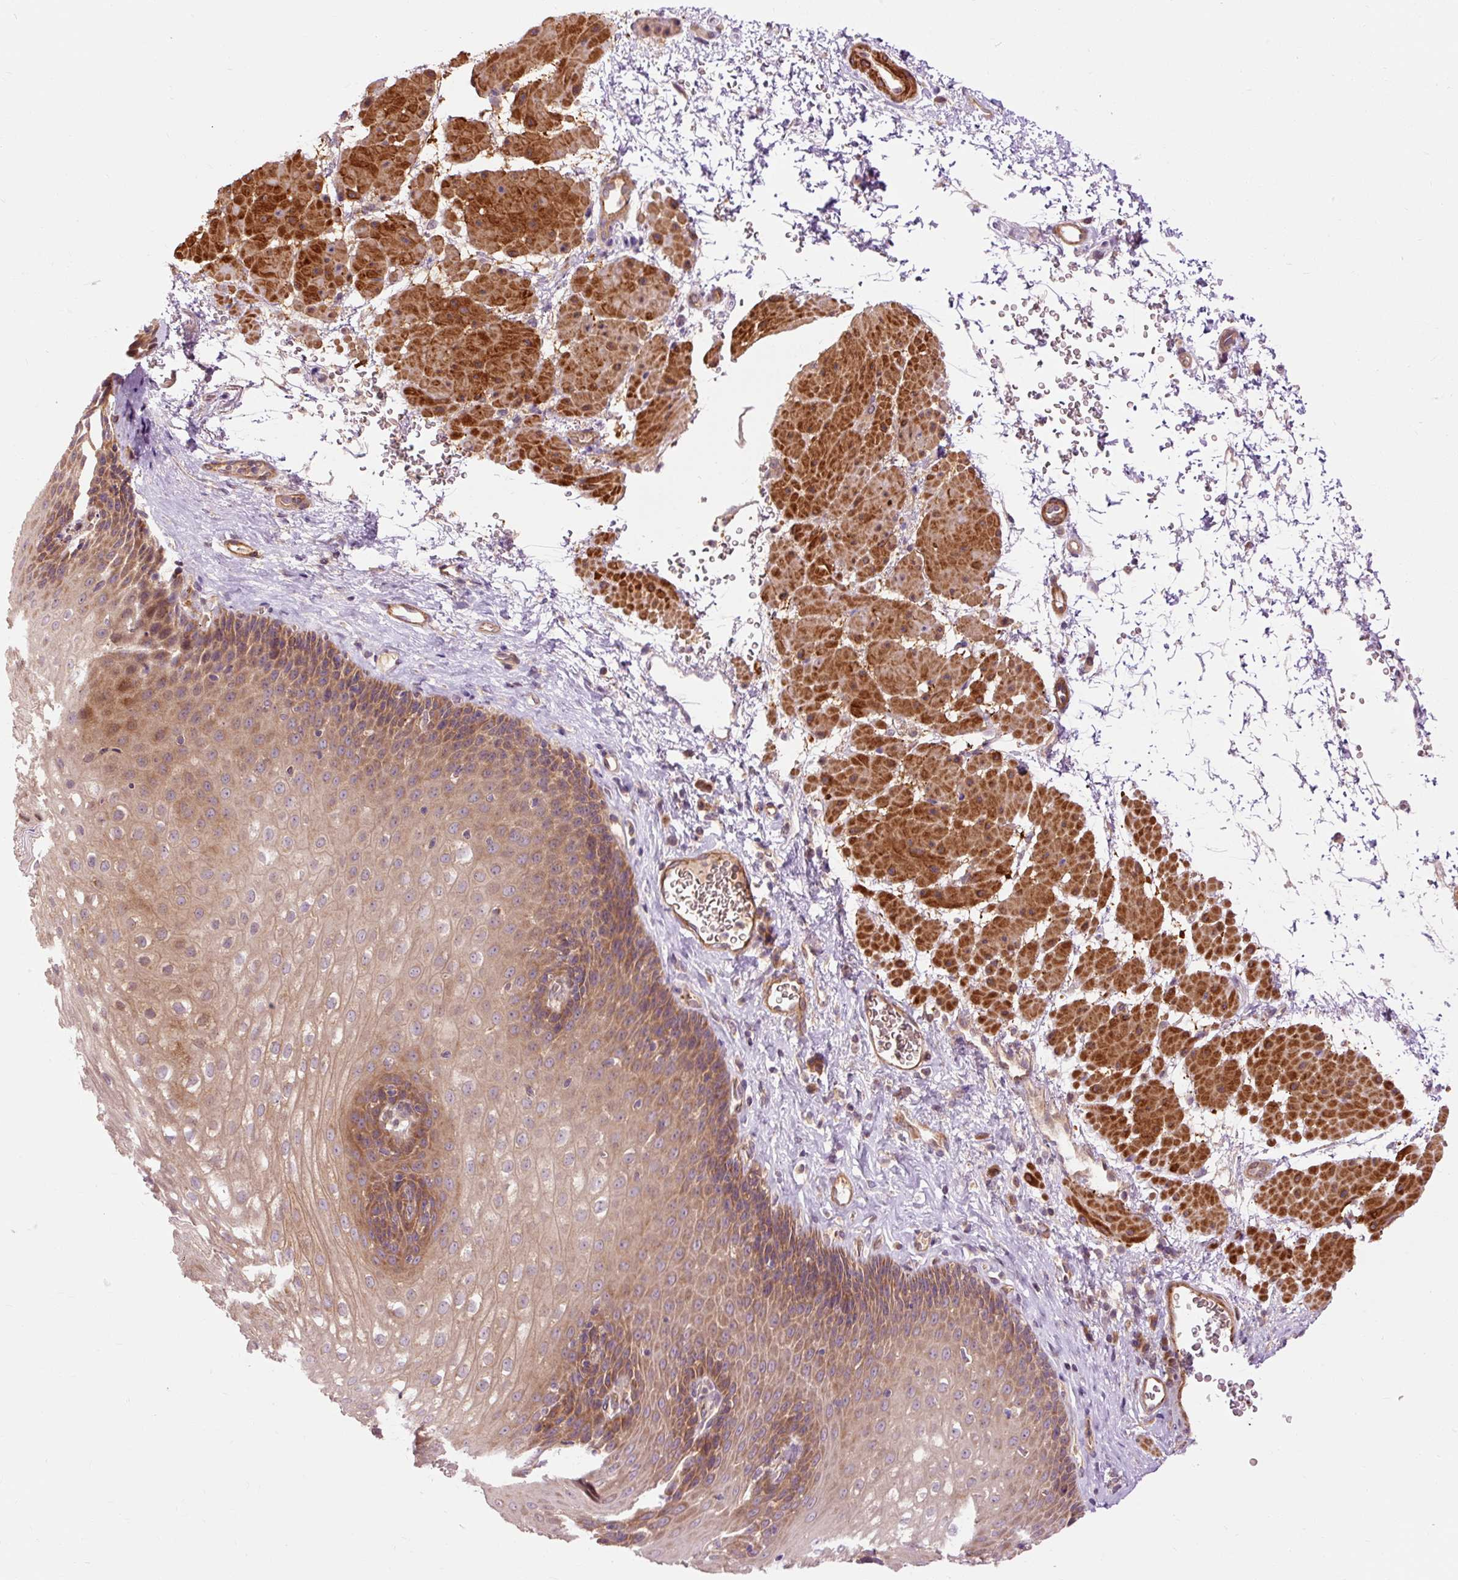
{"staining": {"intensity": "moderate", "quantity": "25%-75%", "location": "cytoplasmic/membranous"}, "tissue": "esophagus", "cell_type": "Squamous epithelial cells", "image_type": "normal", "snomed": [{"axis": "morphology", "description": "Normal tissue, NOS"}, {"axis": "topography", "description": "Esophagus"}], "caption": "About 25%-75% of squamous epithelial cells in benign esophagus demonstrate moderate cytoplasmic/membranous protein positivity as visualized by brown immunohistochemical staining.", "gene": "RIPOR3", "patient": {"sex": "female", "age": 66}}